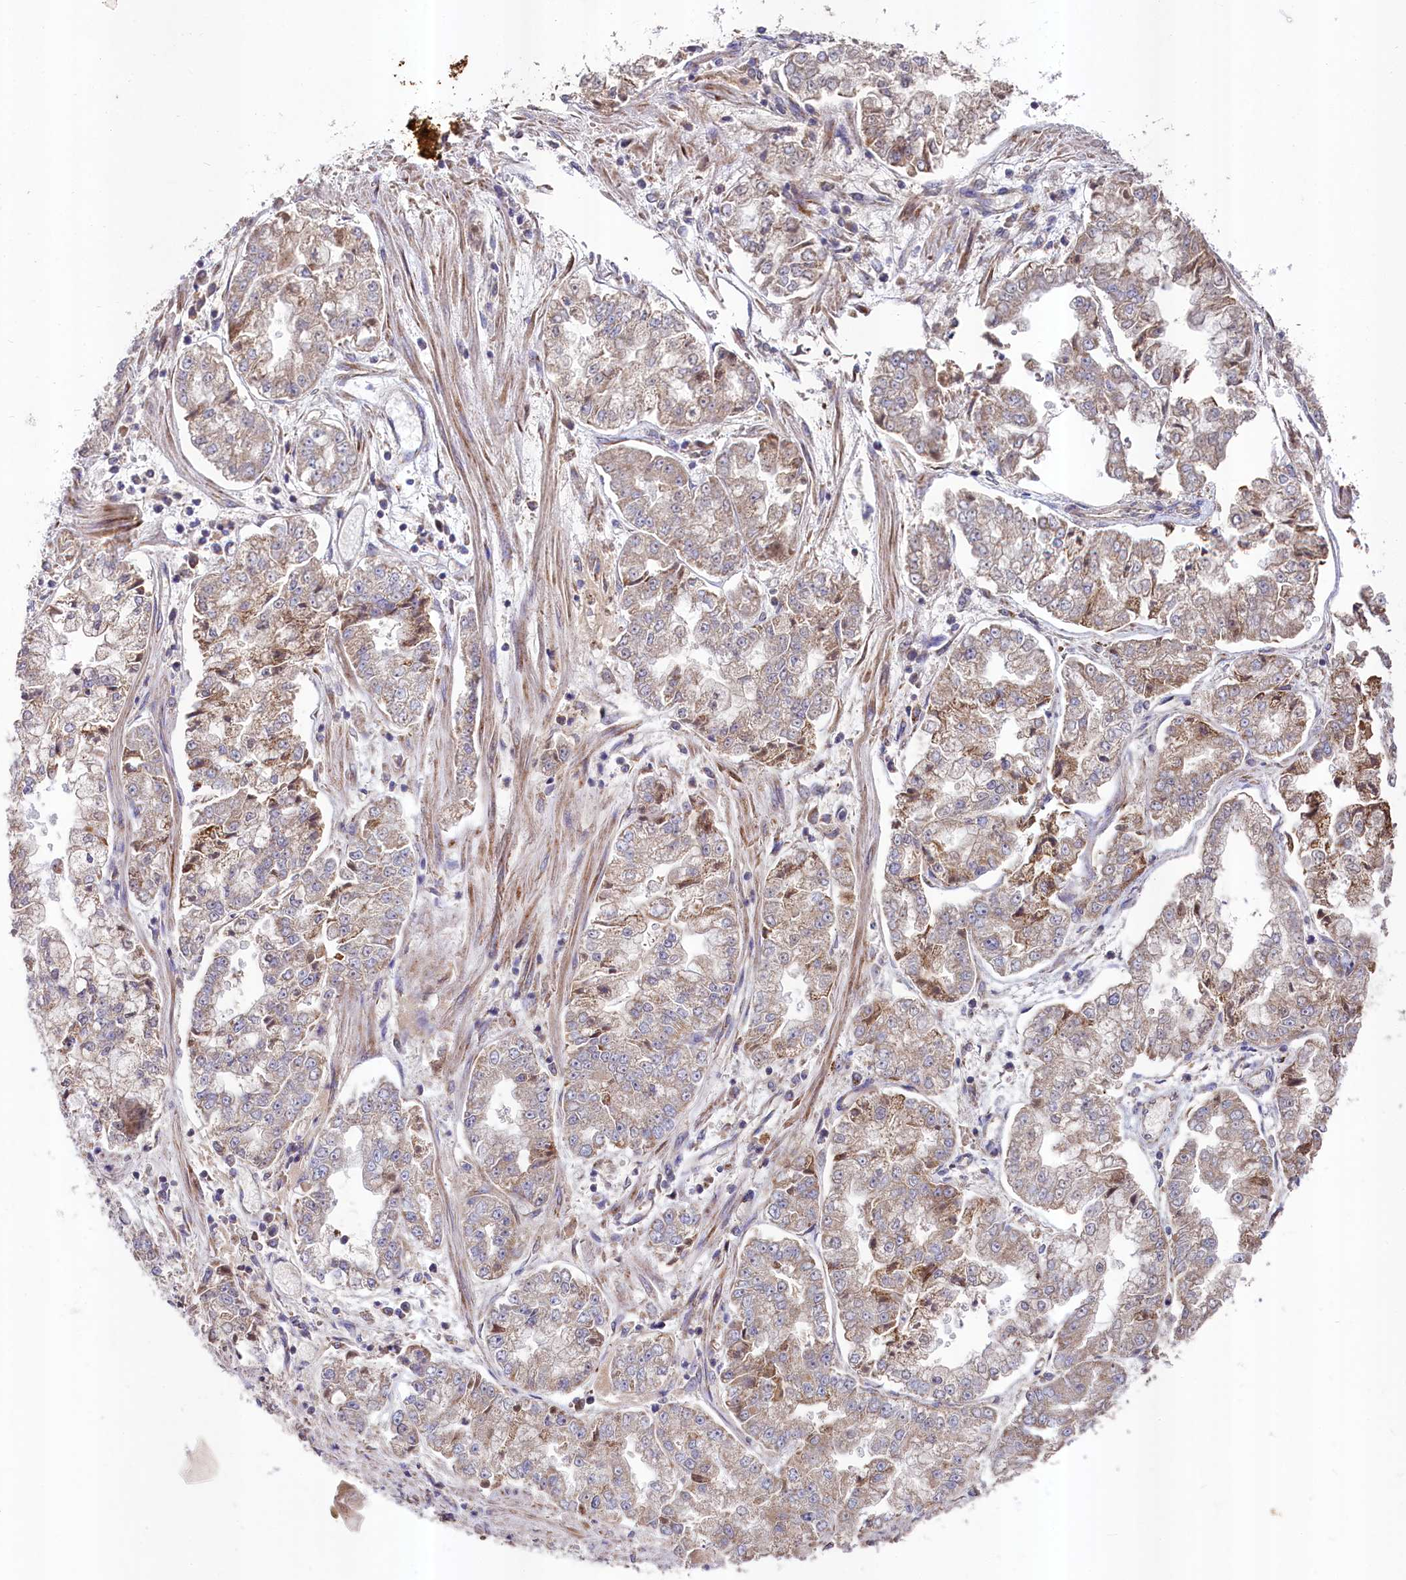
{"staining": {"intensity": "moderate", "quantity": ">75%", "location": "cytoplasmic/membranous"}, "tissue": "stomach cancer", "cell_type": "Tumor cells", "image_type": "cancer", "snomed": [{"axis": "morphology", "description": "Adenocarcinoma, NOS"}, {"axis": "topography", "description": "Stomach"}], "caption": "A brown stain labels moderate cytoplasmic/membranous expression of a protein in stomach cancer tumor cells.", "gene": "METTL4", "patient": {"sex": "male", "age": 76}}